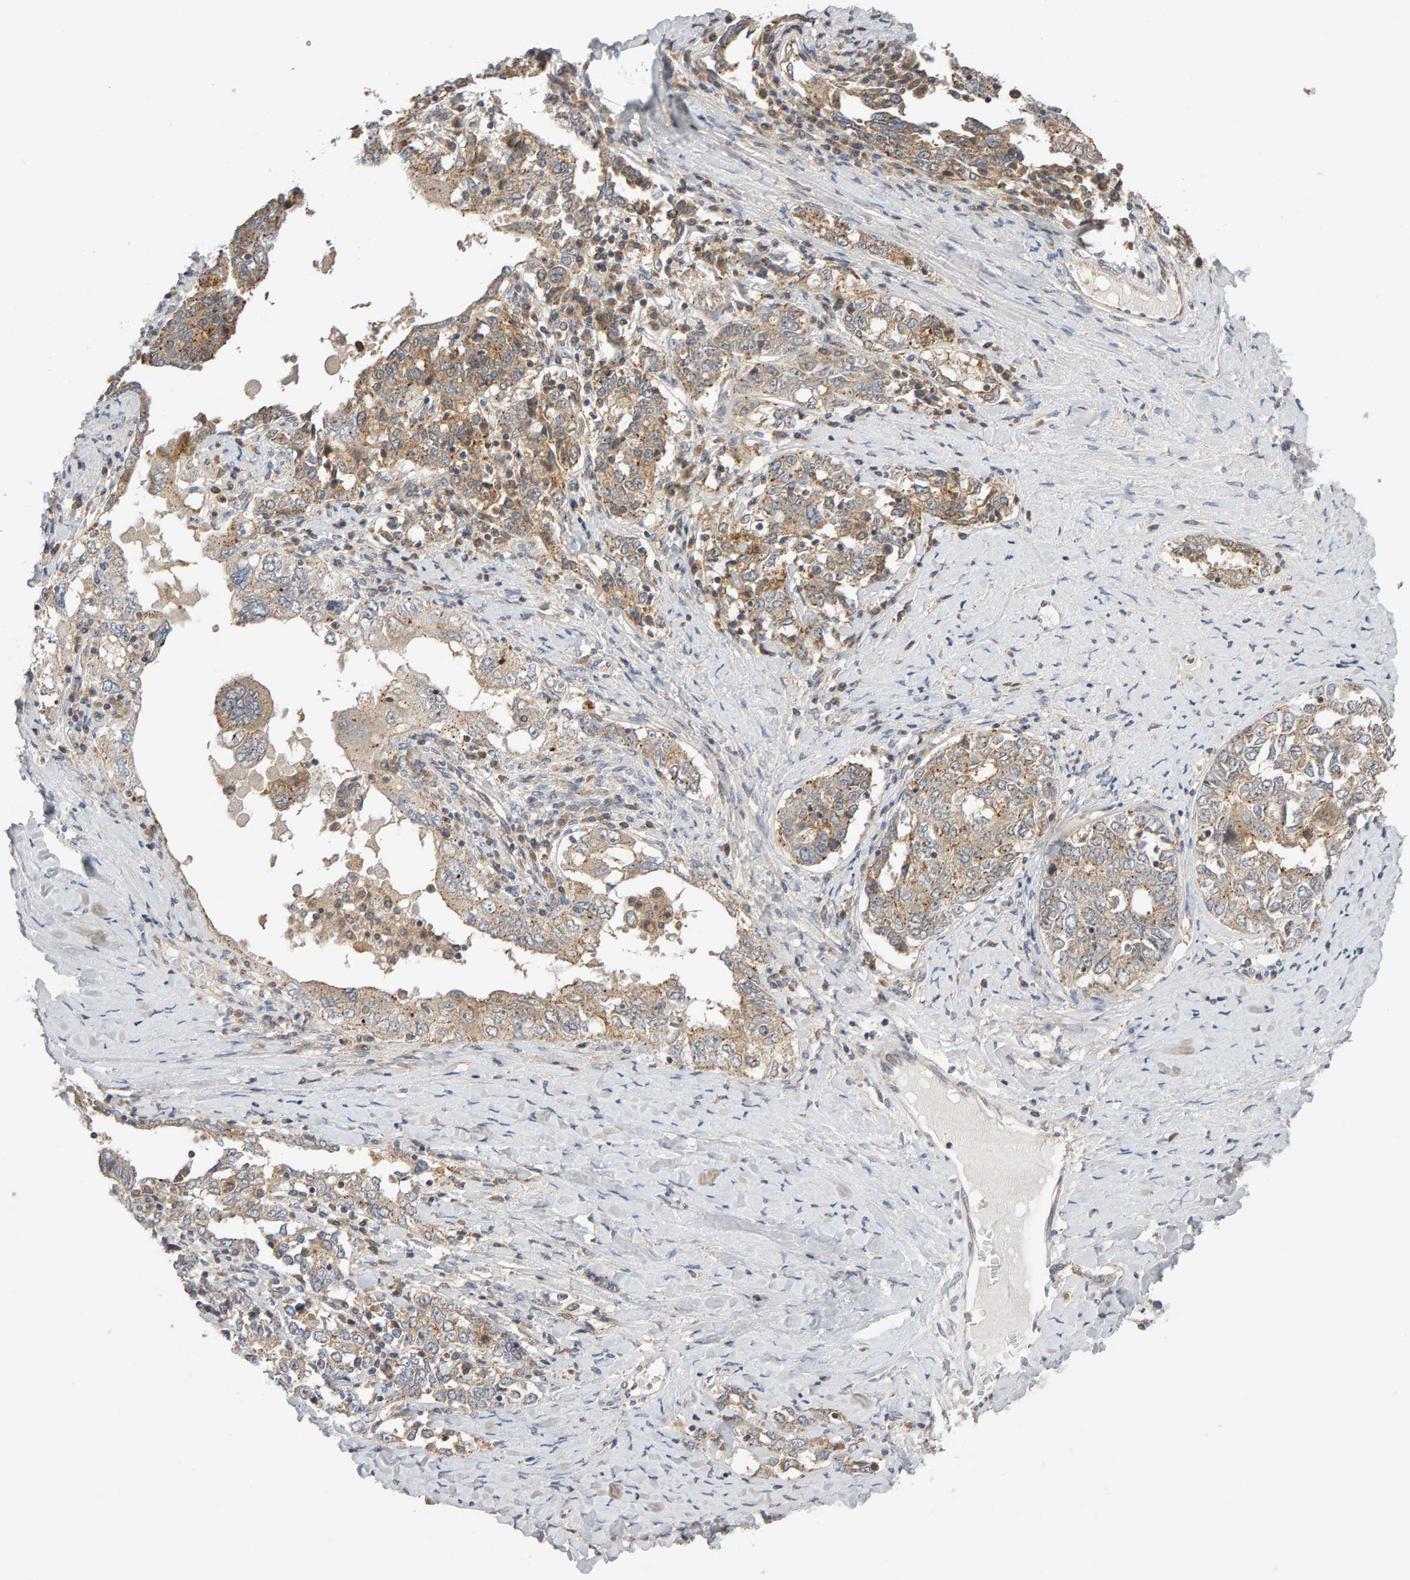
{"staining": {"intensity": "weak", "quantity": "25%-75%", "location": "cytoplasmic/membranous"}, "tissue": "ovarian cancer", "cell_type": "Tumor cells", "image_type": "cancer", "snomed": [{"axis": "morphology", "description": "Carcinoma, endometroid"}, {"axis": "topography", "description": "Ovary"}], "caption": "Protein expression analysis of human ovarian cancer (endometroid carcinoma) reveals weak cytoplasmic/membranous positivity in approximately 25%-75% of tumor cells.", "gene": "DNAJC7", "patient": {"sex": "female", "age": 62}}